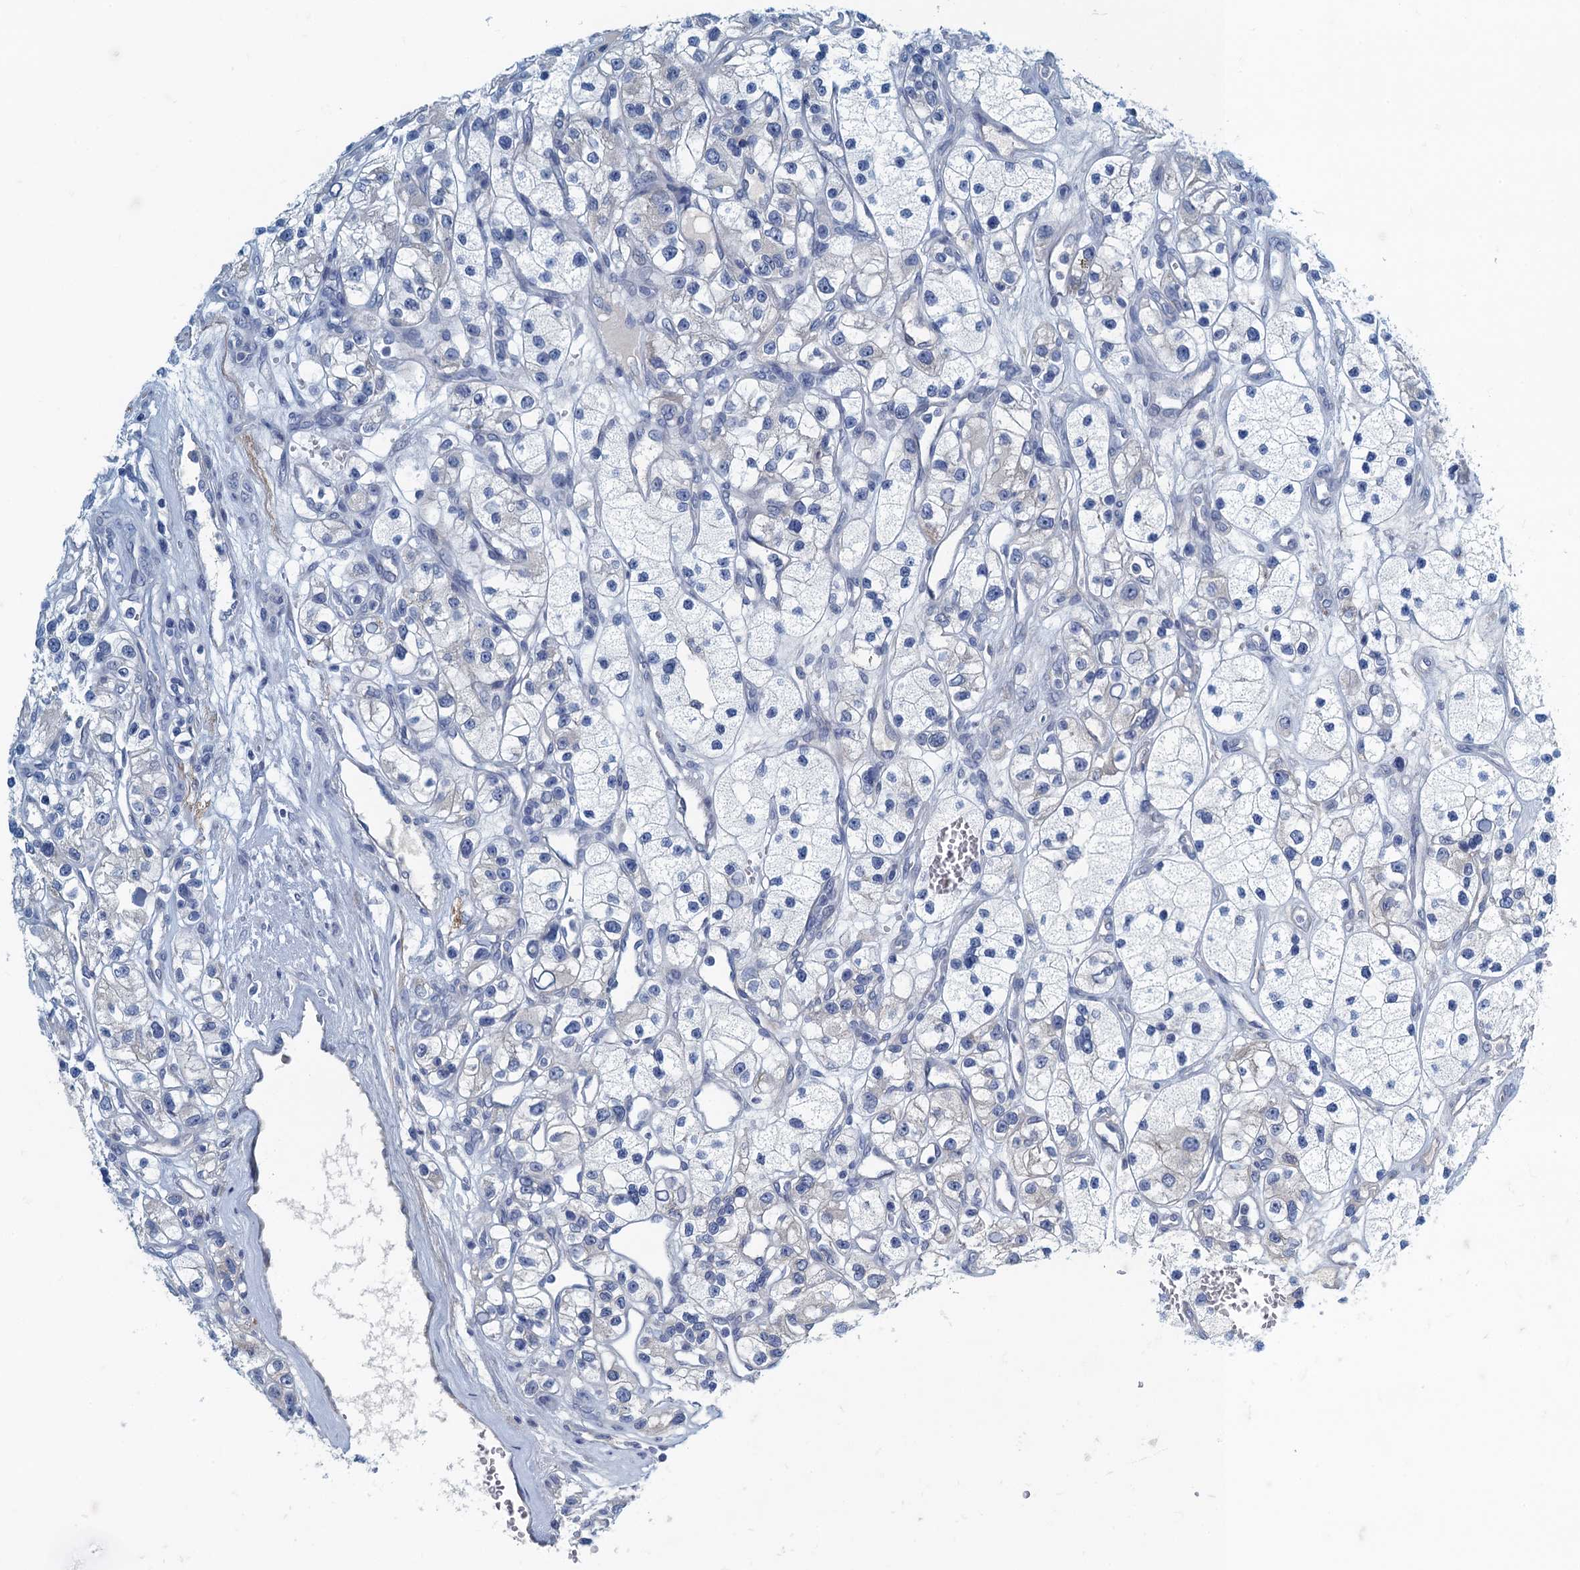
{"staining": {"intensity": "negative", "quantity": "none", "location": "none"}, "tissue": "renal cancer", "cell_type": "Tumor cells", "image_type": "cancer", "snomed": [{"axis": "morphology", "description": "Adenocarcinoma, NOS"}, {"axis": "topography", "description": "Kidney"}], "caption": "Human renal cancer stained for a protein using immunohistochemistry (IHC) demonstrates no positivity in tumor cells.", "gene": "C10orf88", "patient": {"sex": "female", "age": 57}}